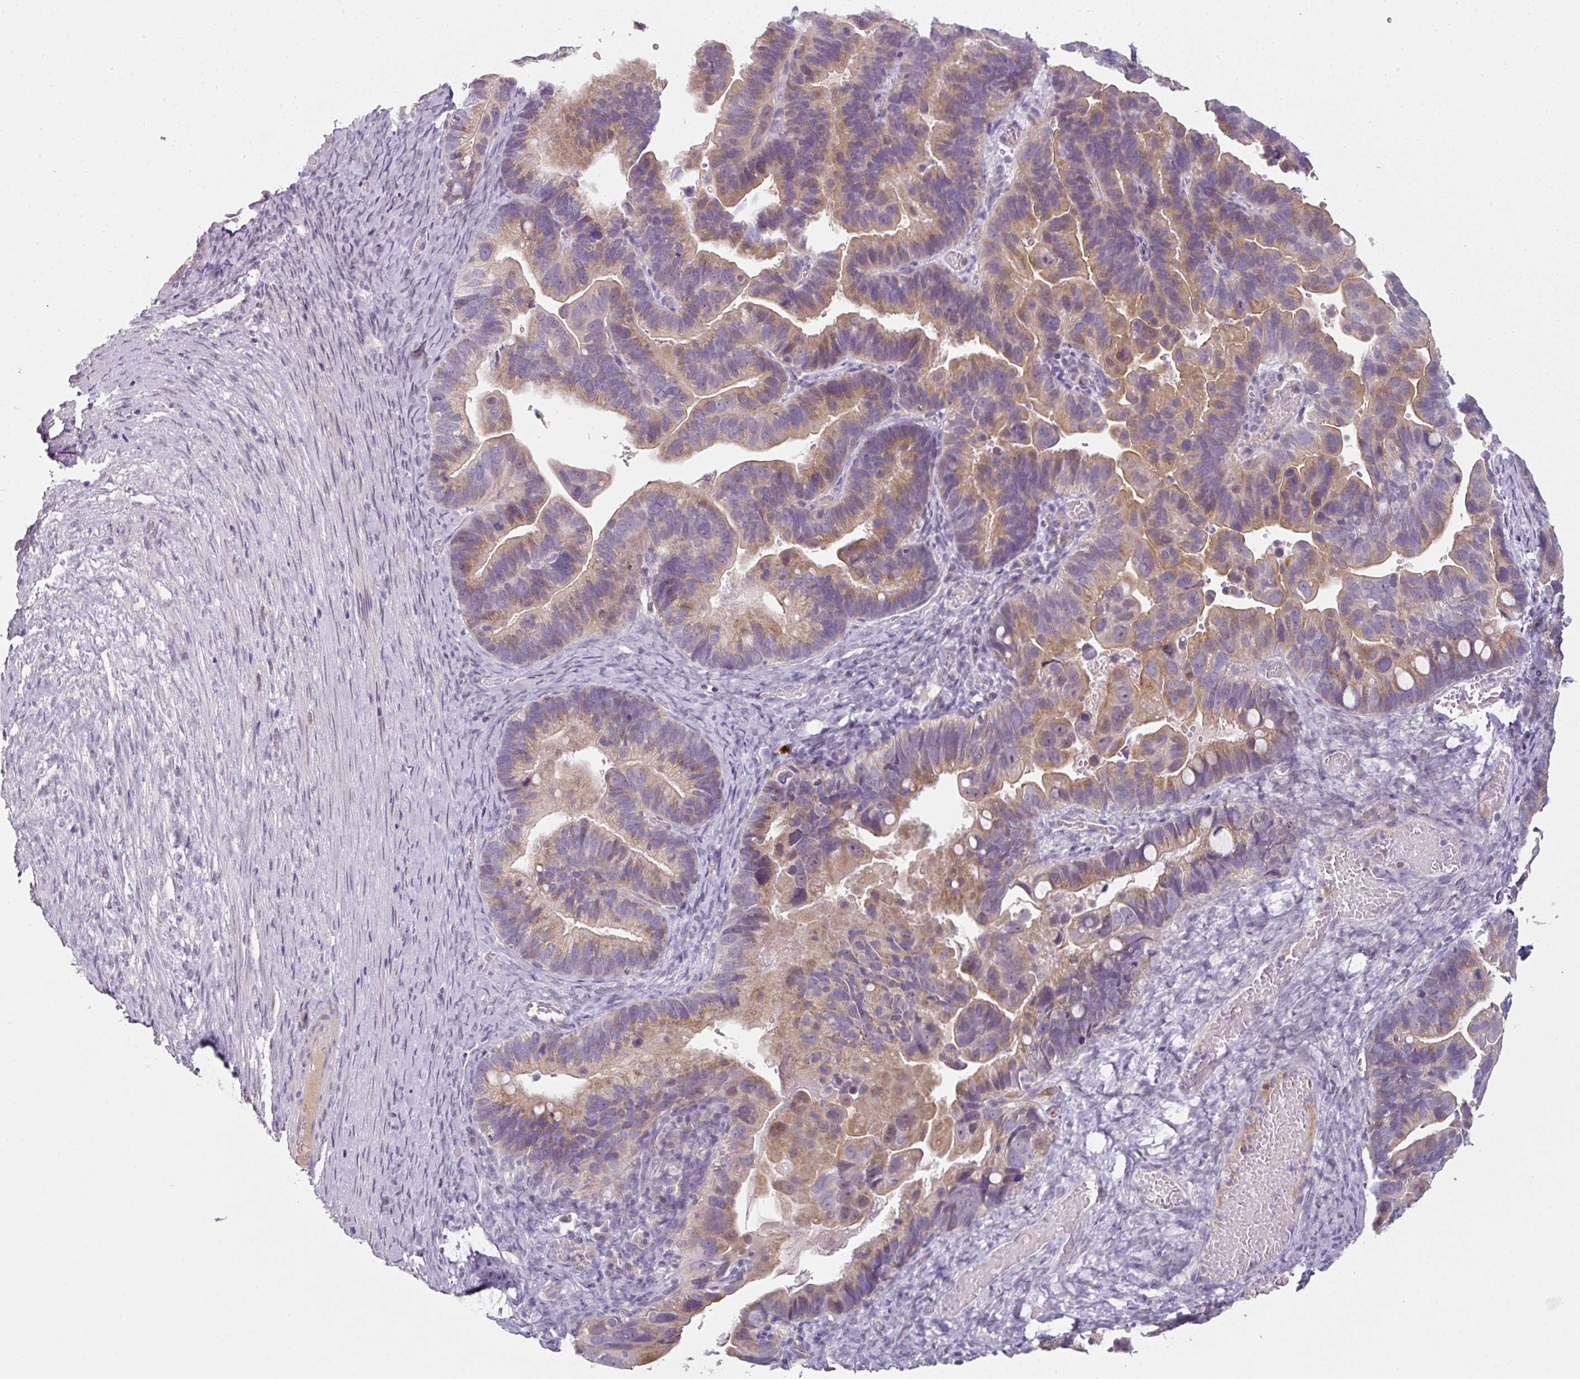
{"staining": {"intensity": "moderate", "quantity": "25%-75%", "location": "cytoplasmic/membranous"}, "tissue": "ovarian cancer", "cell_type": "Tumor cells", "image_type": "cancer", "snomed": [{"axis": "morphology", "description": "Cystadenocarcinoma, serous, NOS"}, {"axis": "topography", "description": "Ovary"}], "caption": "Immunohistochemistry histopathology image of ovarian cancer stained for a protein (brown), which exhibits medium levels of moderate cytoplasmic/membranous staining in about 25%-75% of tumor cells.", "gene": "FHAD1", "patient": {"sex": "female", "age": 56}}